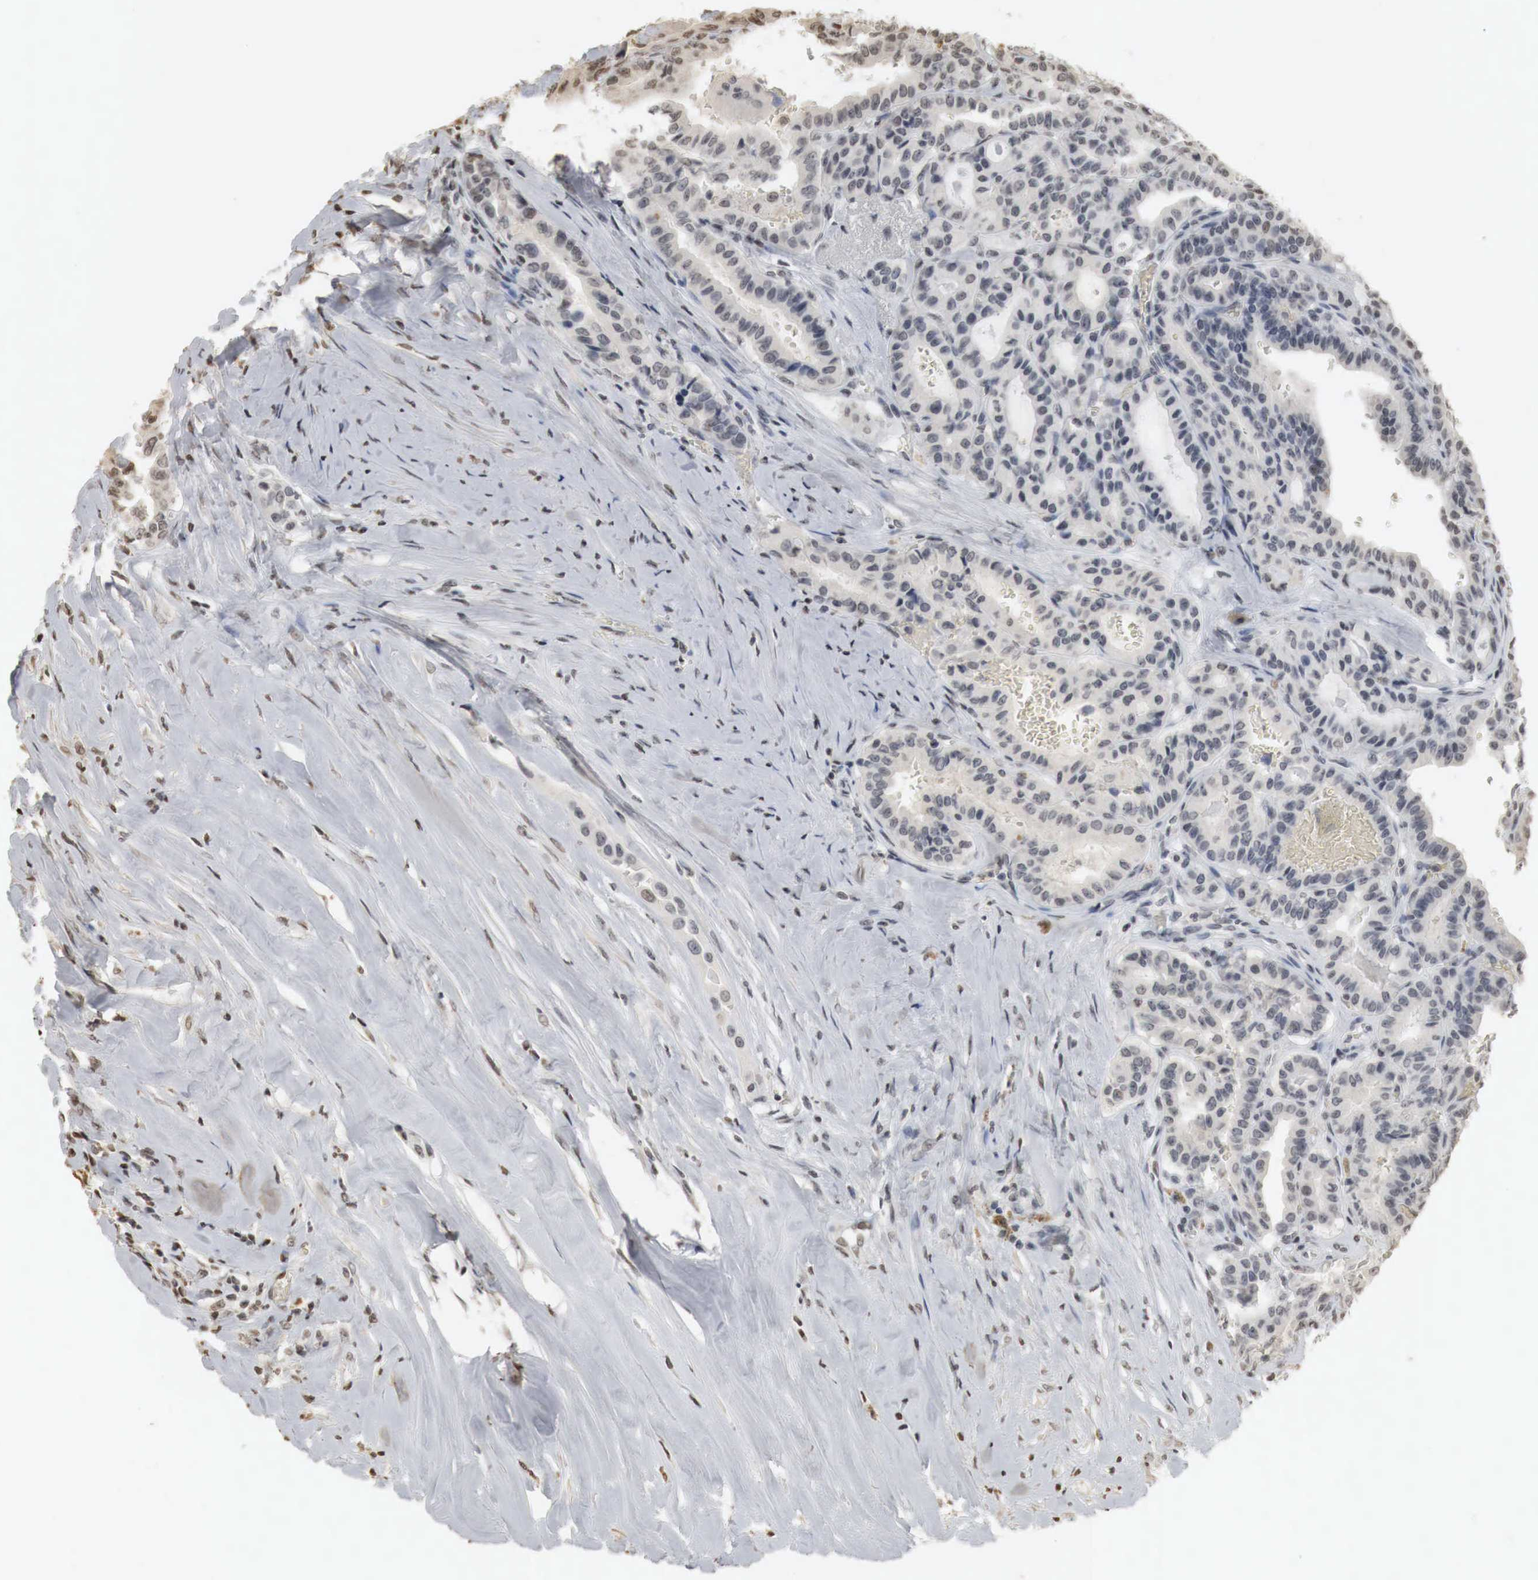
{"staining": {"intensity": "weak", "quantity": "25%-75%", "location": "cytoplasmic/membranous,nuclear"}, "tissue": "thyroid cancer", "cell_type": "Tumor cells", "image_type": "cancer", "snomed": [{"axis": "morphology", "description": "Papillary adenocarcinoma, NOS"}, {"axis": "topography", "description": "Thyroid gland"}], "caption": "High-power microscopy captured an immunohistochemistry (IHC) photomicrograph of thyroid cancer (papillary adenocarcinoma), revealing weak cytoplasmic/membranous and nuclear positivity in about 25%-75% of tumor cells.", "gene": "ERBB4", "patient": {"sex": "male", "age": 87}}